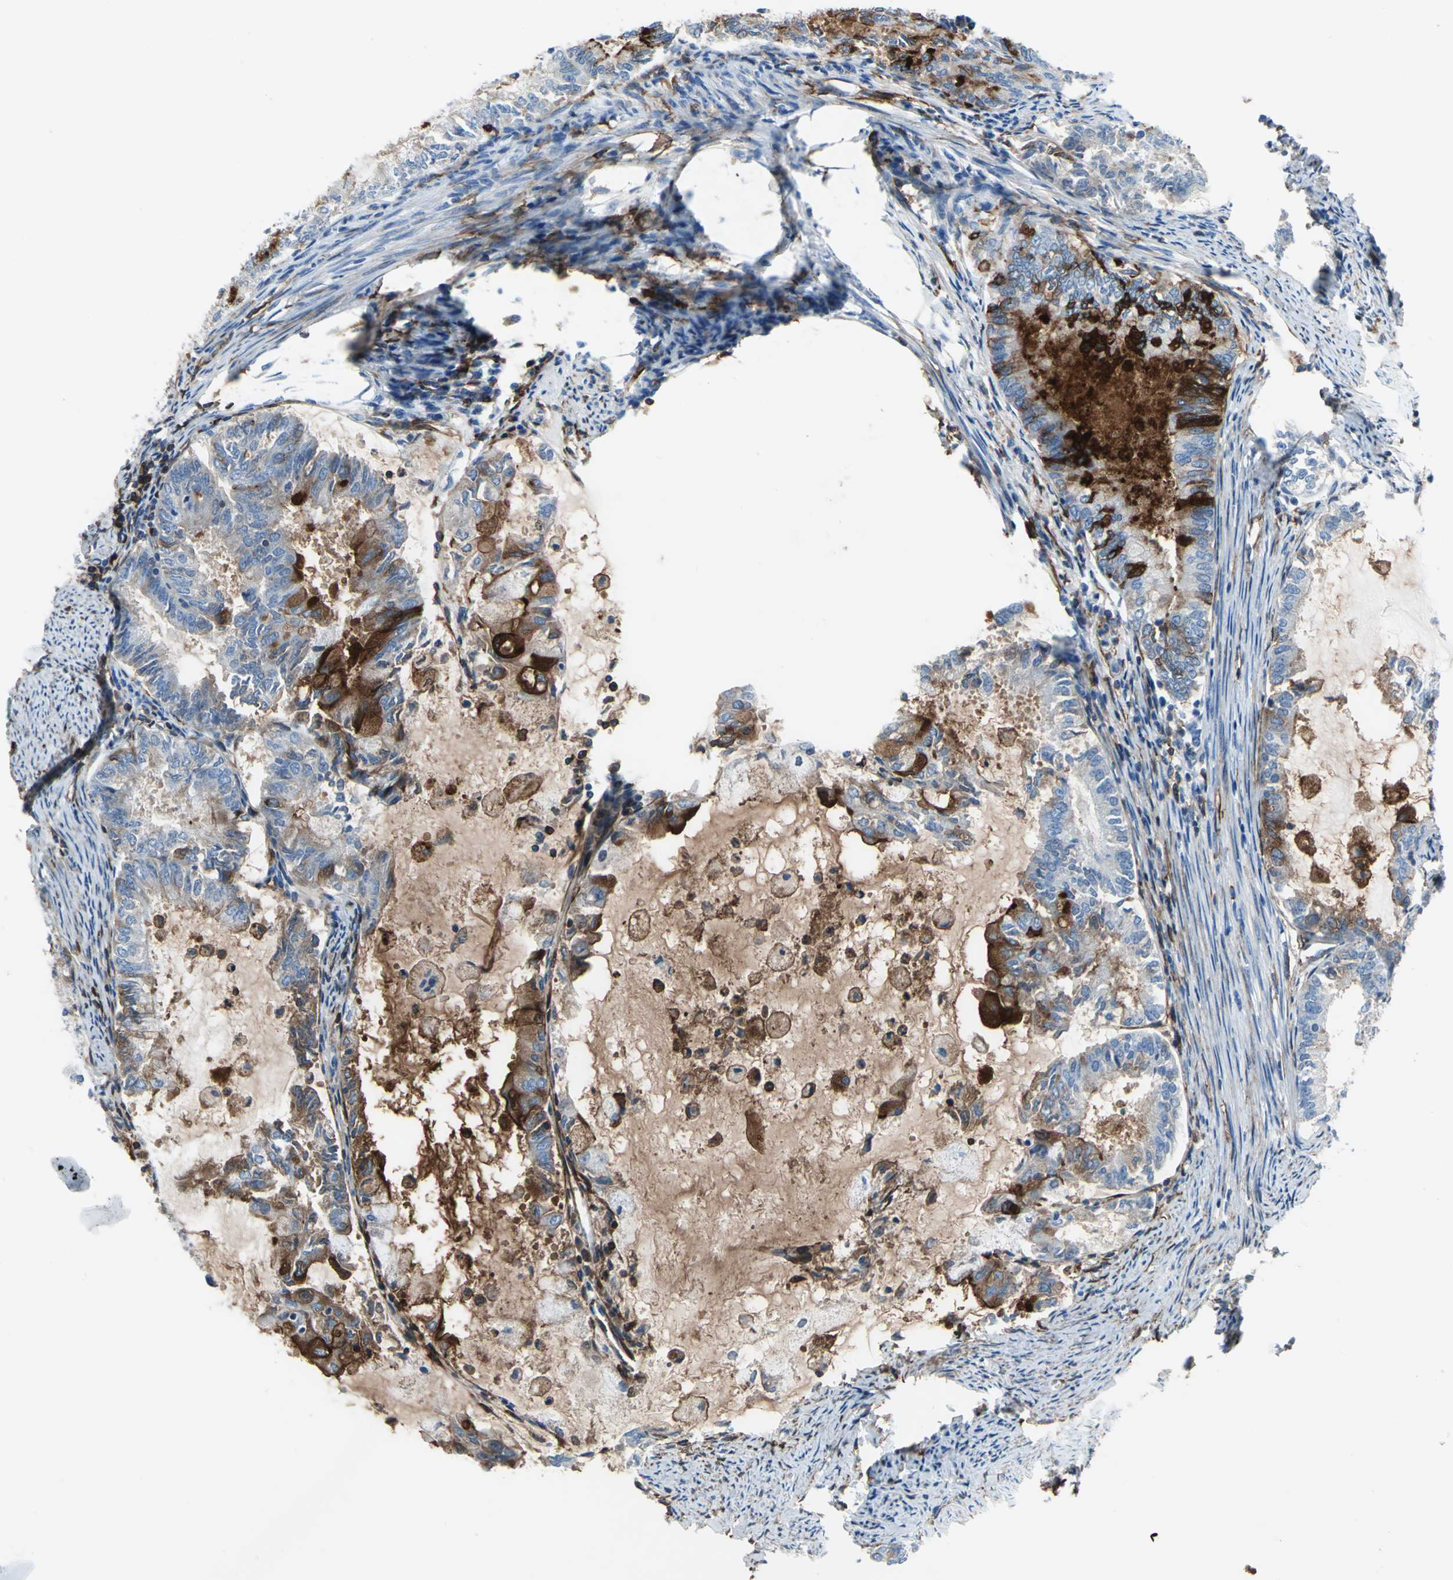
{"staining": {"intensity": "strong", "quantity": "25%-75%", "location": "cytoplasmic/membranous"}, "tissue": "endometrial cancer", "cell_type": "Tumor cells", "image_type": "cancer", "snomed": [{"axis": "morphology", "description": "Adenocarcinoma, NOS"}, {"axis": "topography", "description": "Endometrium"}], "caption": "Strong cytoplasmic/membranous positivity for a protein is identified in about 25%-75% of tumor cells of endometrial cancer (adenocarcinoma) using immunohistochemistry (IHC).", "gene": "MUC4", "patient": {"sex": "female", "age": 86}}